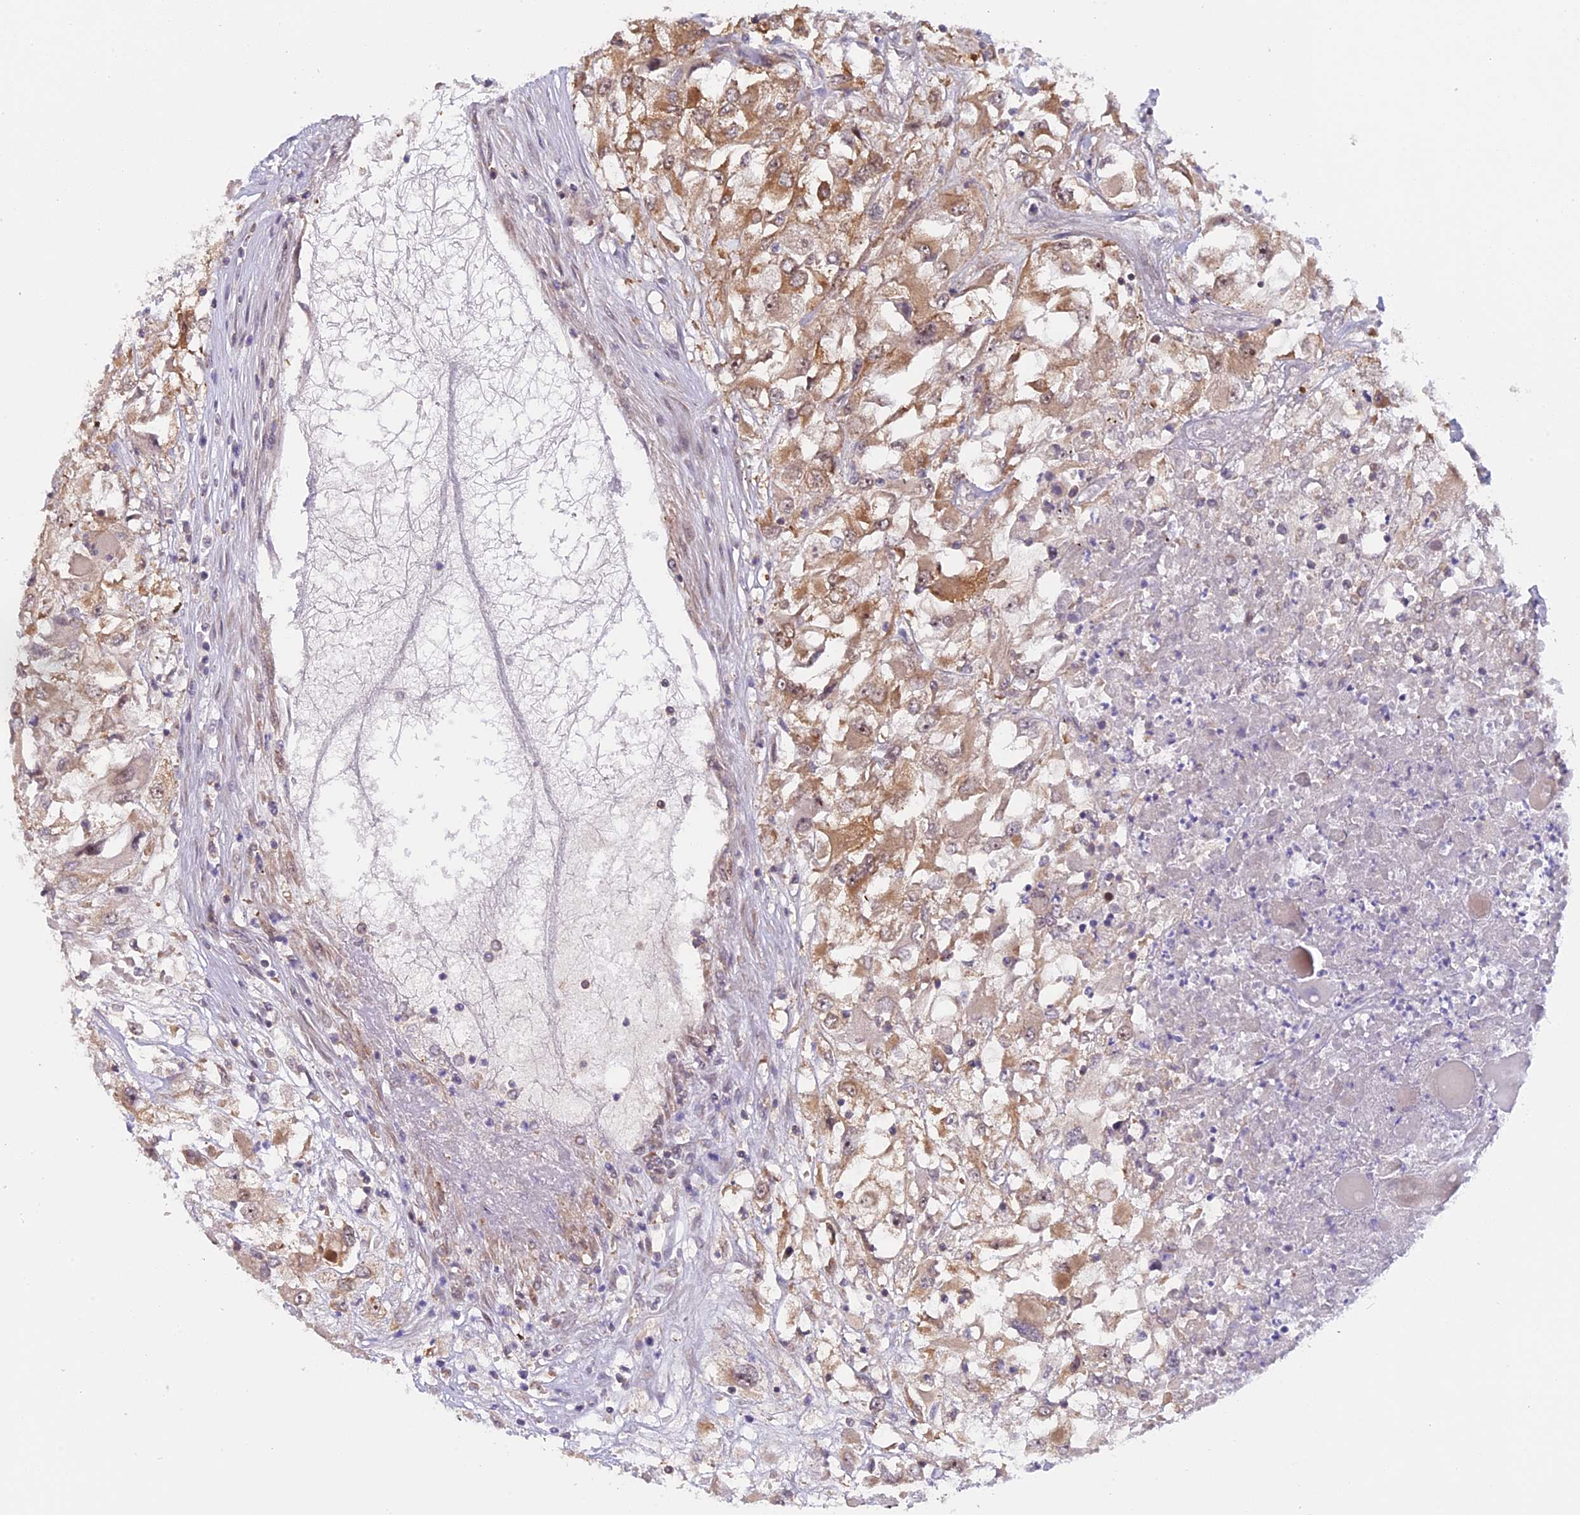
{"staining": {"intensity": "moderate", "quantity": "25%-75%", "location": "cytoplasmic/membranous"}, "tissue": "renal cancer", "cell_type": "Tumor cells", "image_type": "cancer", "snomed": [{"axis": "morphology", "description": "Adenocarcinoma, NOS"}, {"axis": "topography", "description": "Kidney"}], "caption": "IHC micrograph of neoplastic tissue: renal cancer stained using immunohistochemistry reveals medium levels of moderate protein expression localized specifically in the cytoplasmic/membranous of tumor cells, appearing as a cytoplasmic/membranous brown color.", "gene": "ZNF428", "patient": {"sex": "female", "age": 52}}